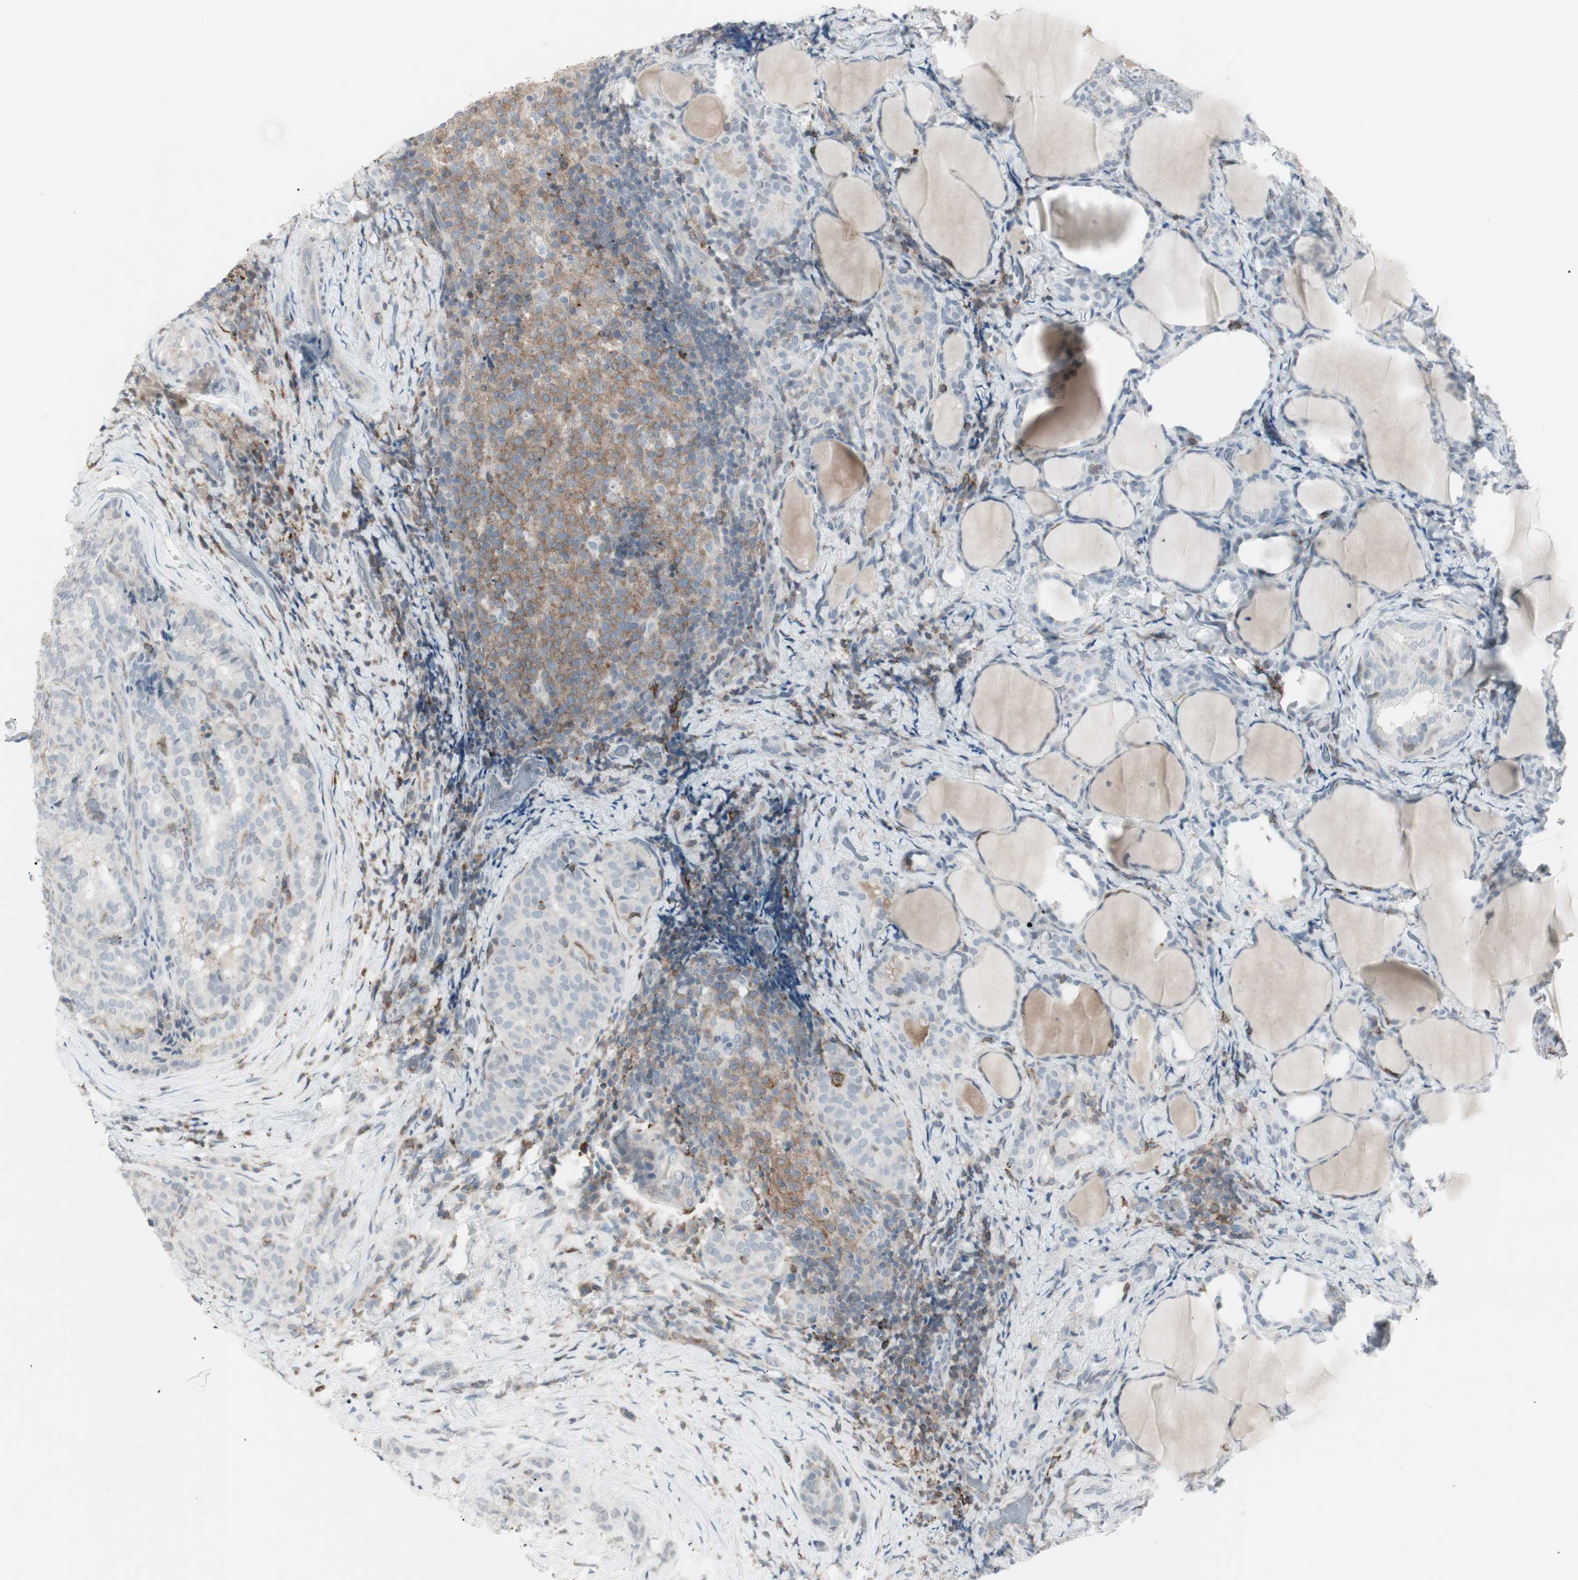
{"staining": {"intensity": "negative", "quantity": "none", "location": "none"}, "tissue": "thyroid cancer", "cell_type": "Tumor cells", "image_type": "cancer", "snomed": [{"axis": "morphology", "description": "Normal tissue, NOS"}, {"axis": "morphology", "description": "Papillary adenocarcinoma, NOS"}, {"axis": "topography", "description": "Thyroid gland"}], "caption": "Micrograph shows no significant protein positivity in tumor cells of thyroid cancer (papillary adenocarcinoma).", "gene": "MAP4K4", "patient": {"sex": "female", "age": 30}}